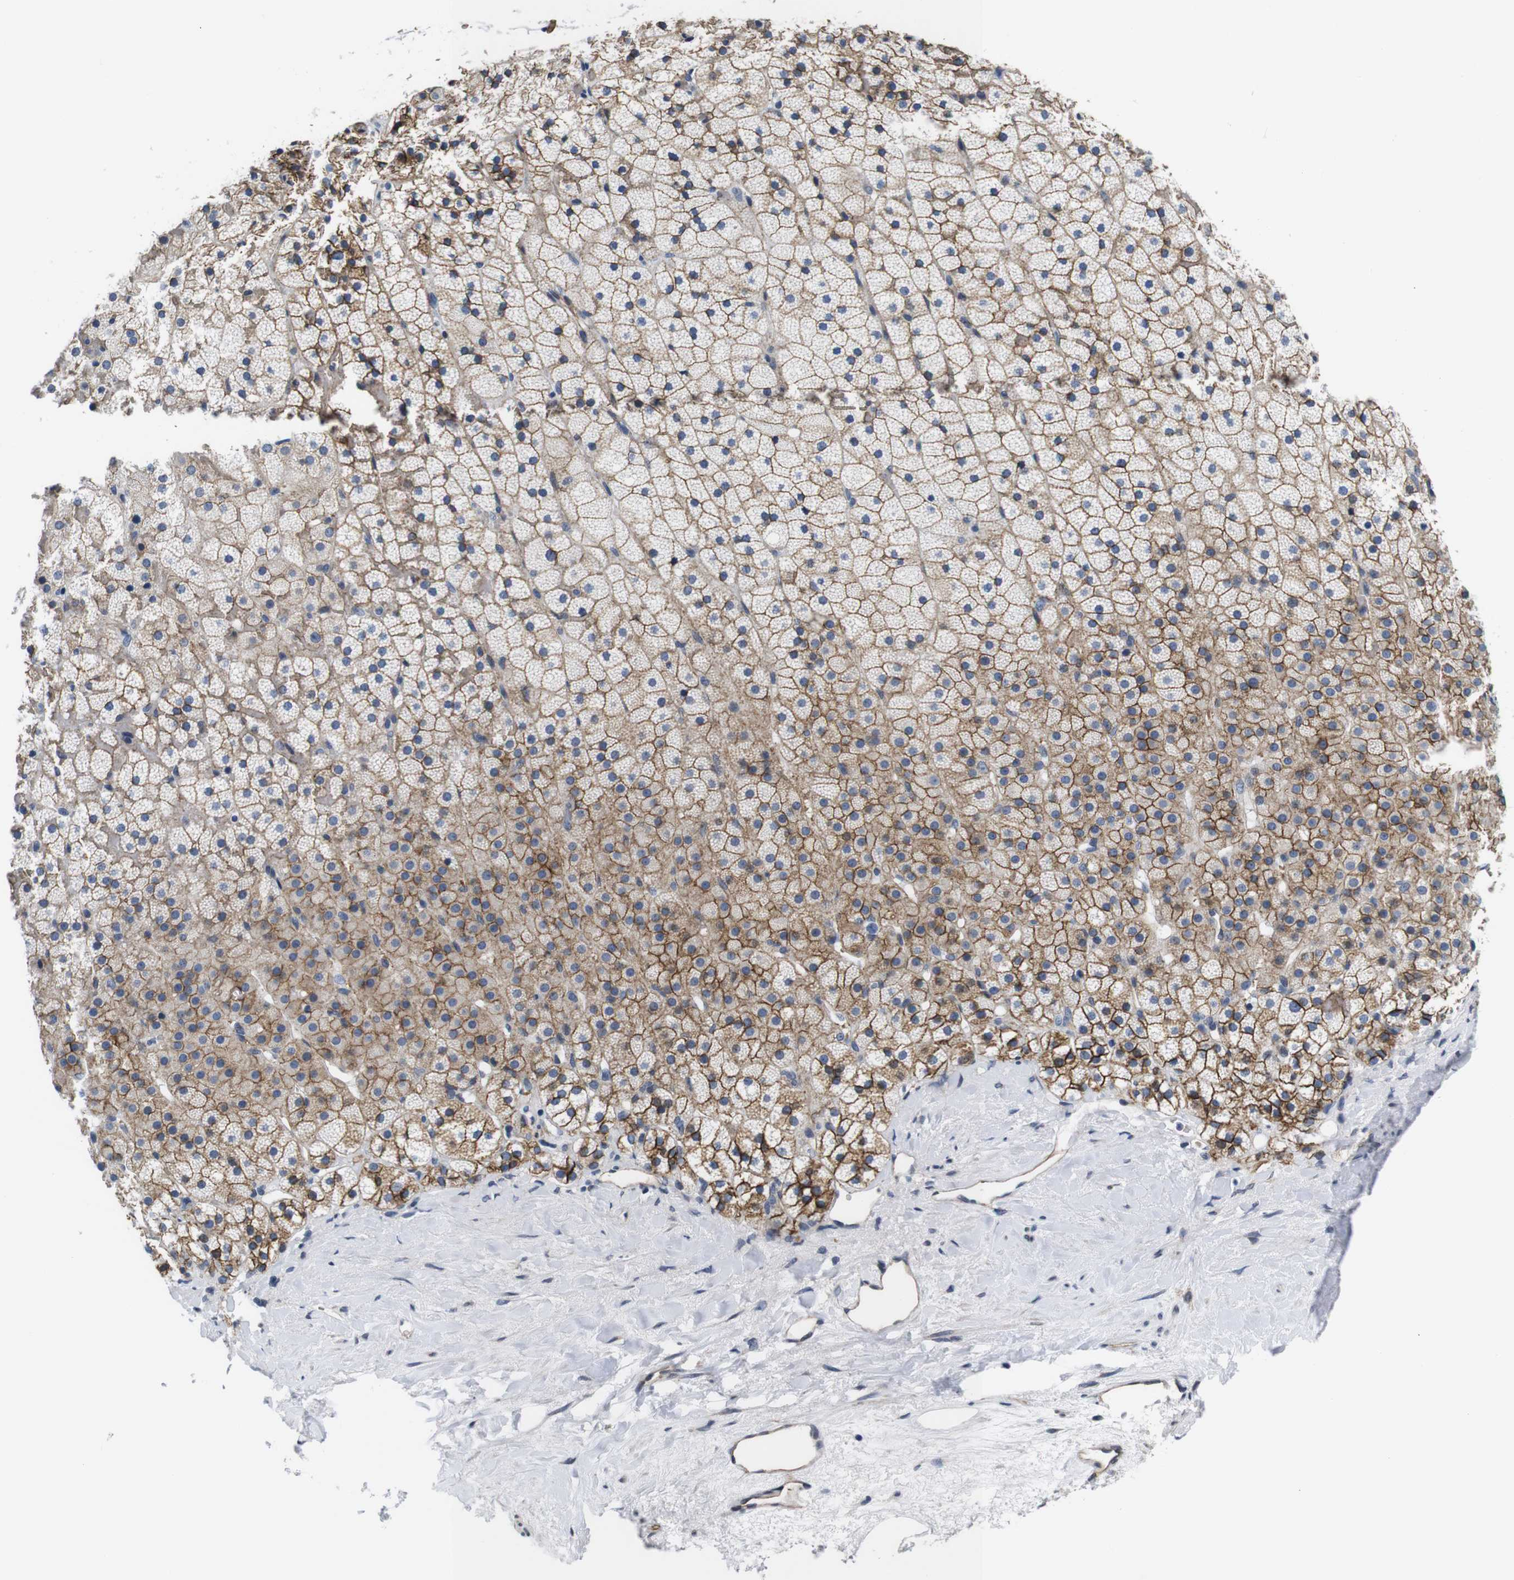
{"staining": {"intensity": "moderate", "quantity": ">75%", "location": "cytoplasmic/membranous"}, "tissue": "adrenal gland", "cell_type": "Glandular cells", "image_type": "normal", "snomed": [{"axis": "morphology", "description": "Normal tissue, NOS"}, {"axis": "topography", "description": "Adrenal gland"}], "caption": "Unremarkable adrenal gland shows moderate cytoplasmic/membranous staining in about >75% of glandular cells (DAB = brown stain, brightfield microscopy at high magnification)..", "gene": "SOCS3", "patient": {"sex": "male", "age": 35}}